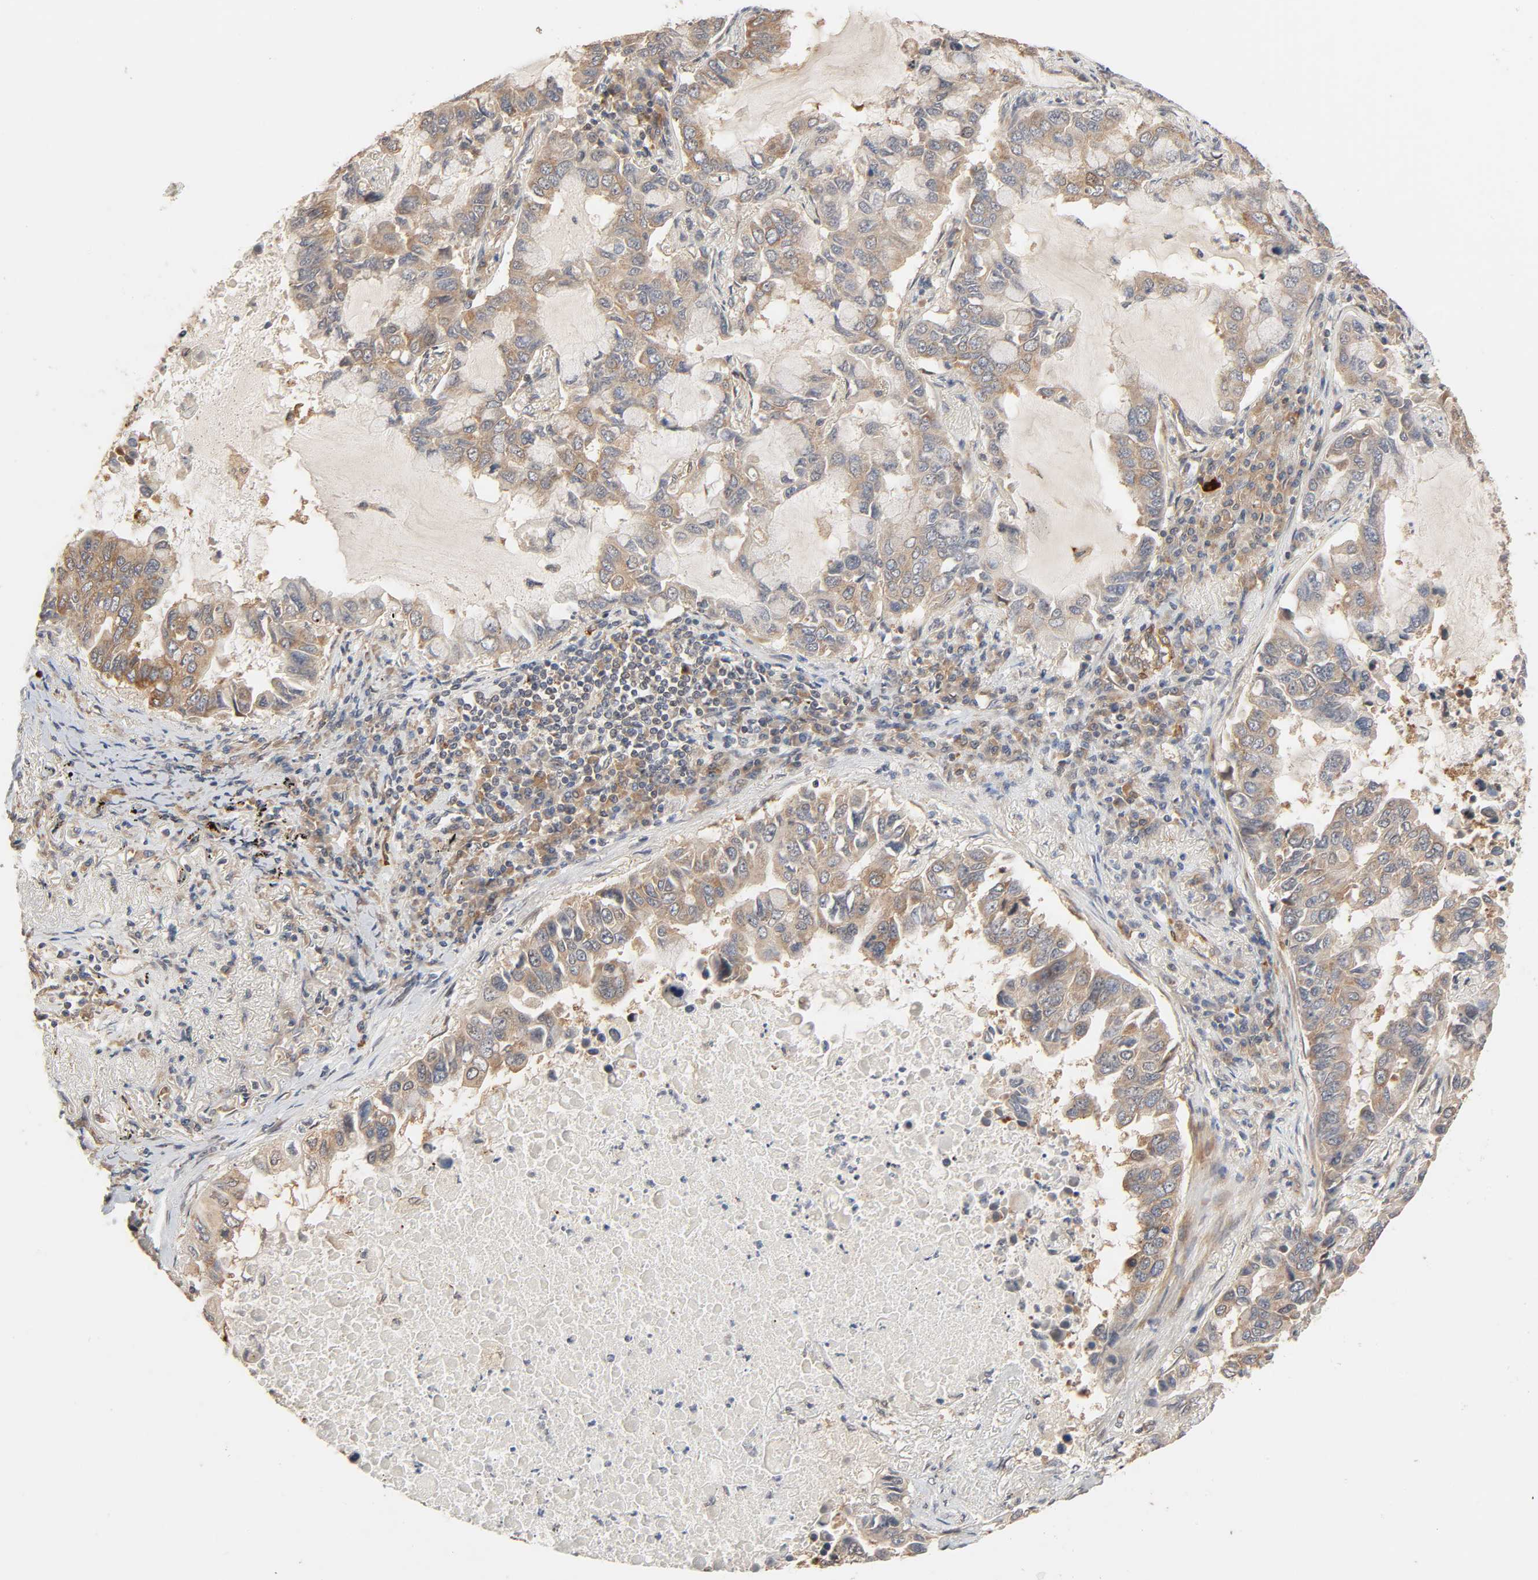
{"staining": {"intensity": "moderate", "quantity": ">75%", "location": "cytoplasmic/membranous"}, "tissue": "lung cancer", "cell_type": "Tumor cells", "image_type": "cancer", "snomed": [{"axis": "morphology", "description": "Adenocarcinoma, NOS"}, {"axis": "topography", "description": "Lung"}], "caption": "Lung cancer tissue reveals moderate cytoplasmic/membranous expression in about >75% of tumor cells, visualized by immunohistochemistry. (DAB IHC, brown staining for protein, blue staining for nuclei).", "gene": "NEMF", "patient": {"sex": "male", "age": 64}}